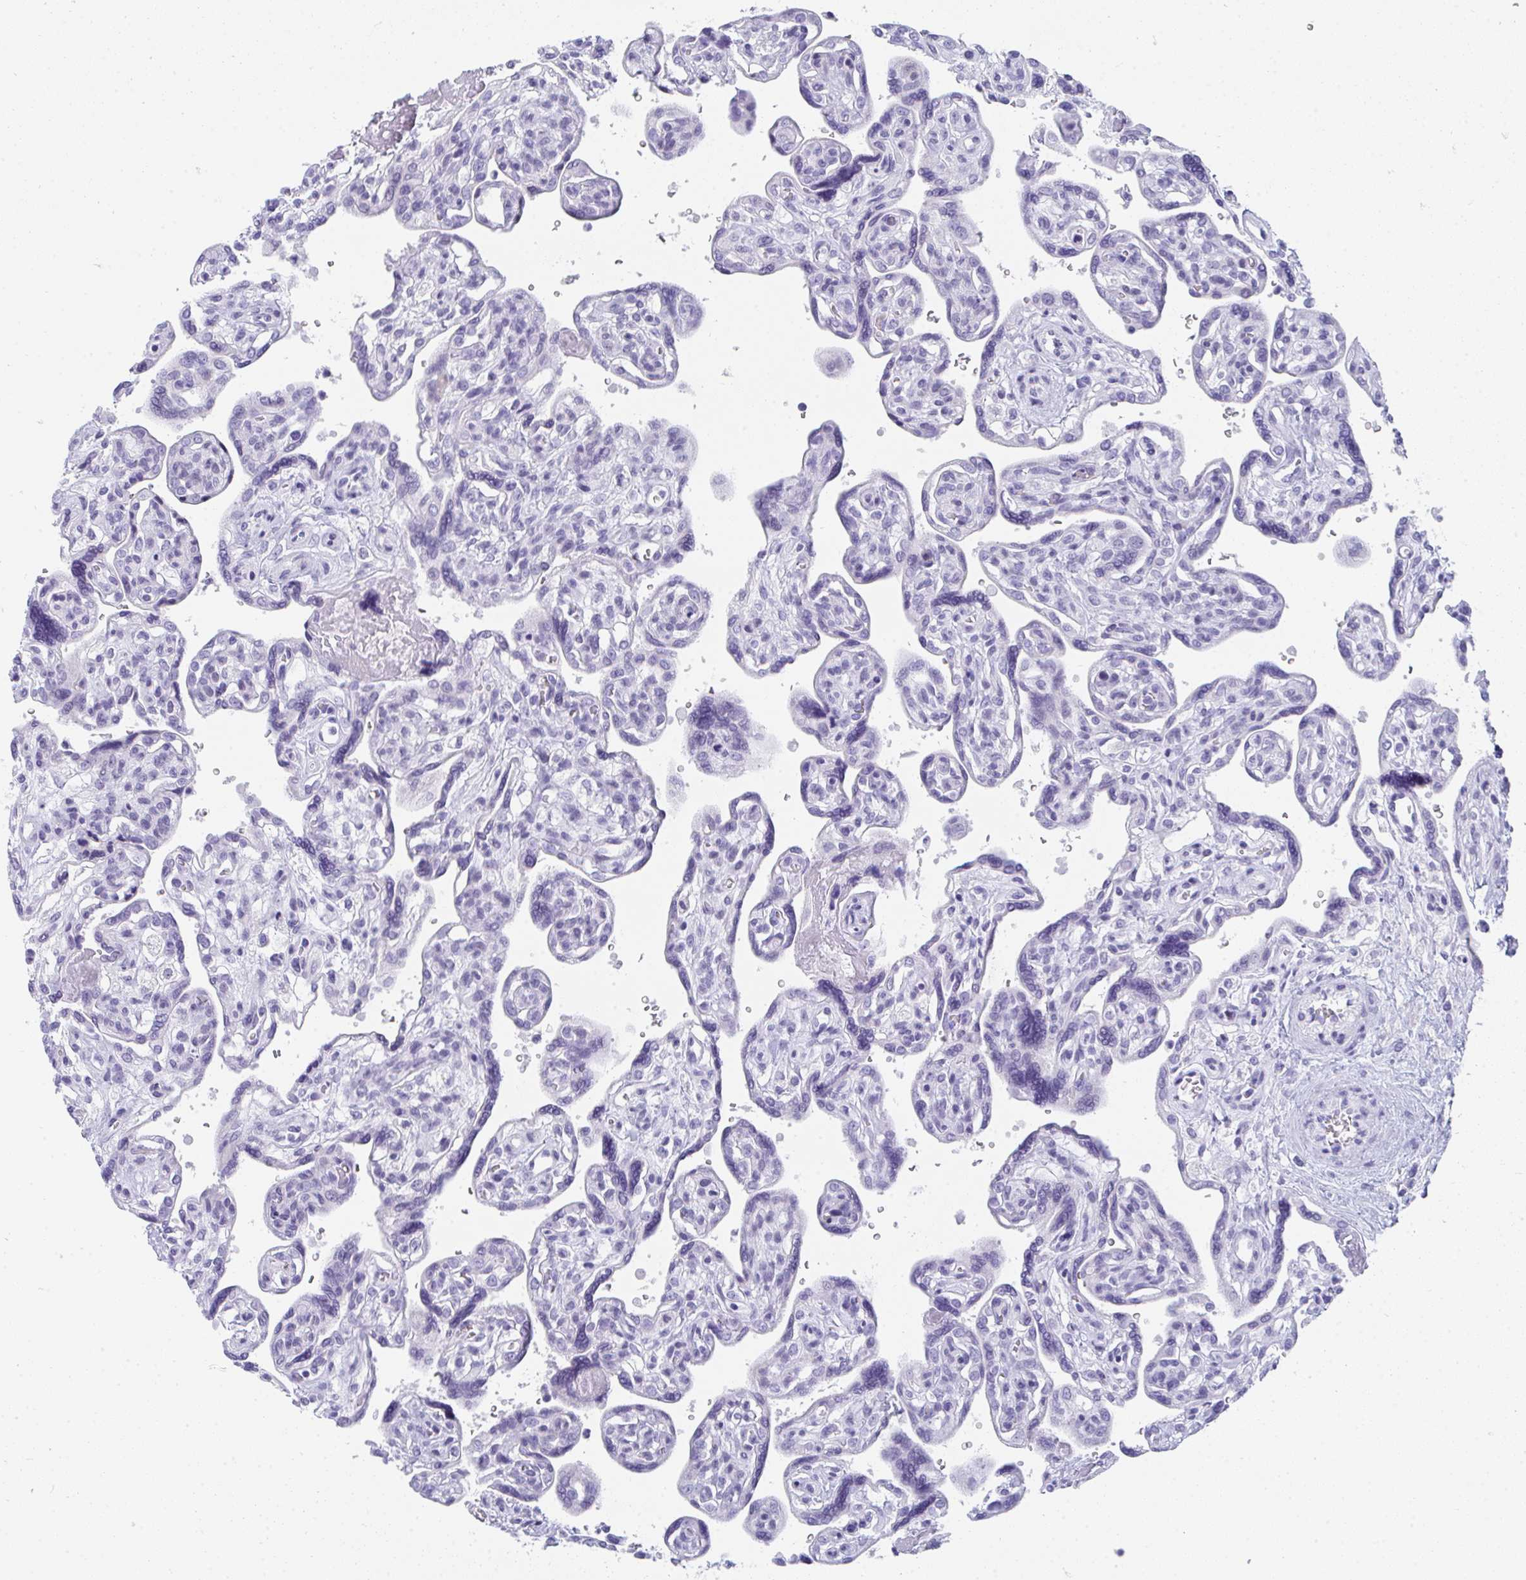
{"staining": {"intensity": "negative", "quantity": "none", "location": "none"}, "tissue": "placenta", "cell_type": "Decidual cells", "image_type": "normal", "snomed": [{"axis": "morphology", "description": "Normal tissue, NOS"}, {"axis": "topography", "description": "Placenta"}], "caption": "Normal placenta was stained to show a protein in brown. There is no significant staining in decidual cells. (DAB immunohistochemistry visualized using brightfield microscopy, high magnification).", "gene": "TTC30A", "patient": {"sex": "female", "age": 39}}